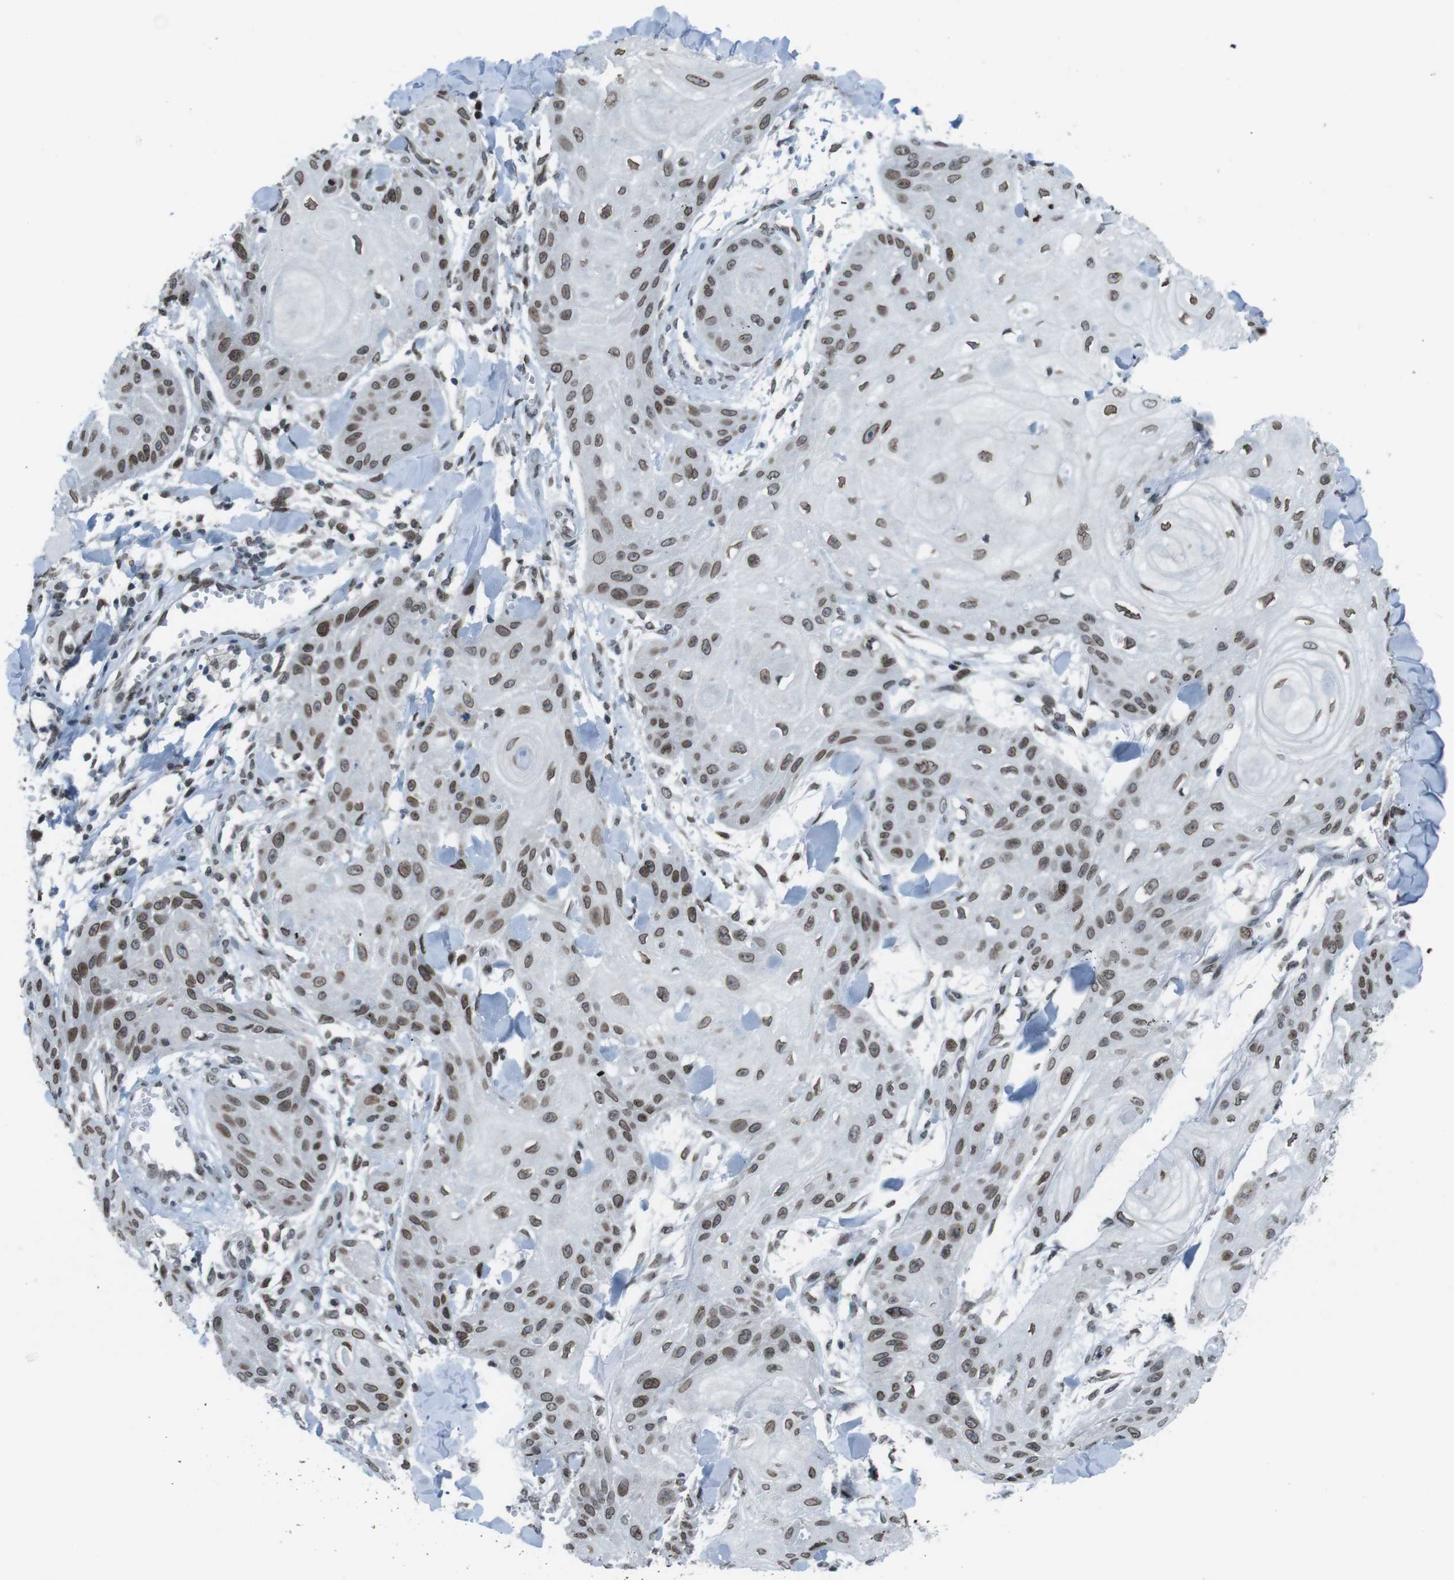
{"staining": {"intensity": "moderate", "quantity": ">75%", "location": "cytoplasmic/membranous,nuclear"}, "tissue": "skin cancer", "cell_type": "Tumor cells", "image_type": "cancer", "snomed": [{"axis": "morphology", "description": "Squamous cell carcinoma, NOS"}, {"axis": "topography", "description": "Skin"}], "caption": "Skin cancer was stained to show a protein in brown. There is medium levels of moderate cytoplasmic/membranous and nuclear positivity in about >75% of tumor cells. The protein is stained brown, and the nuclei are stained in blue (DAB IHC with brightfield microscopy, high magnification).", "gene": "MAD1L1", "patient": {"sex": "male", "age": 74}}